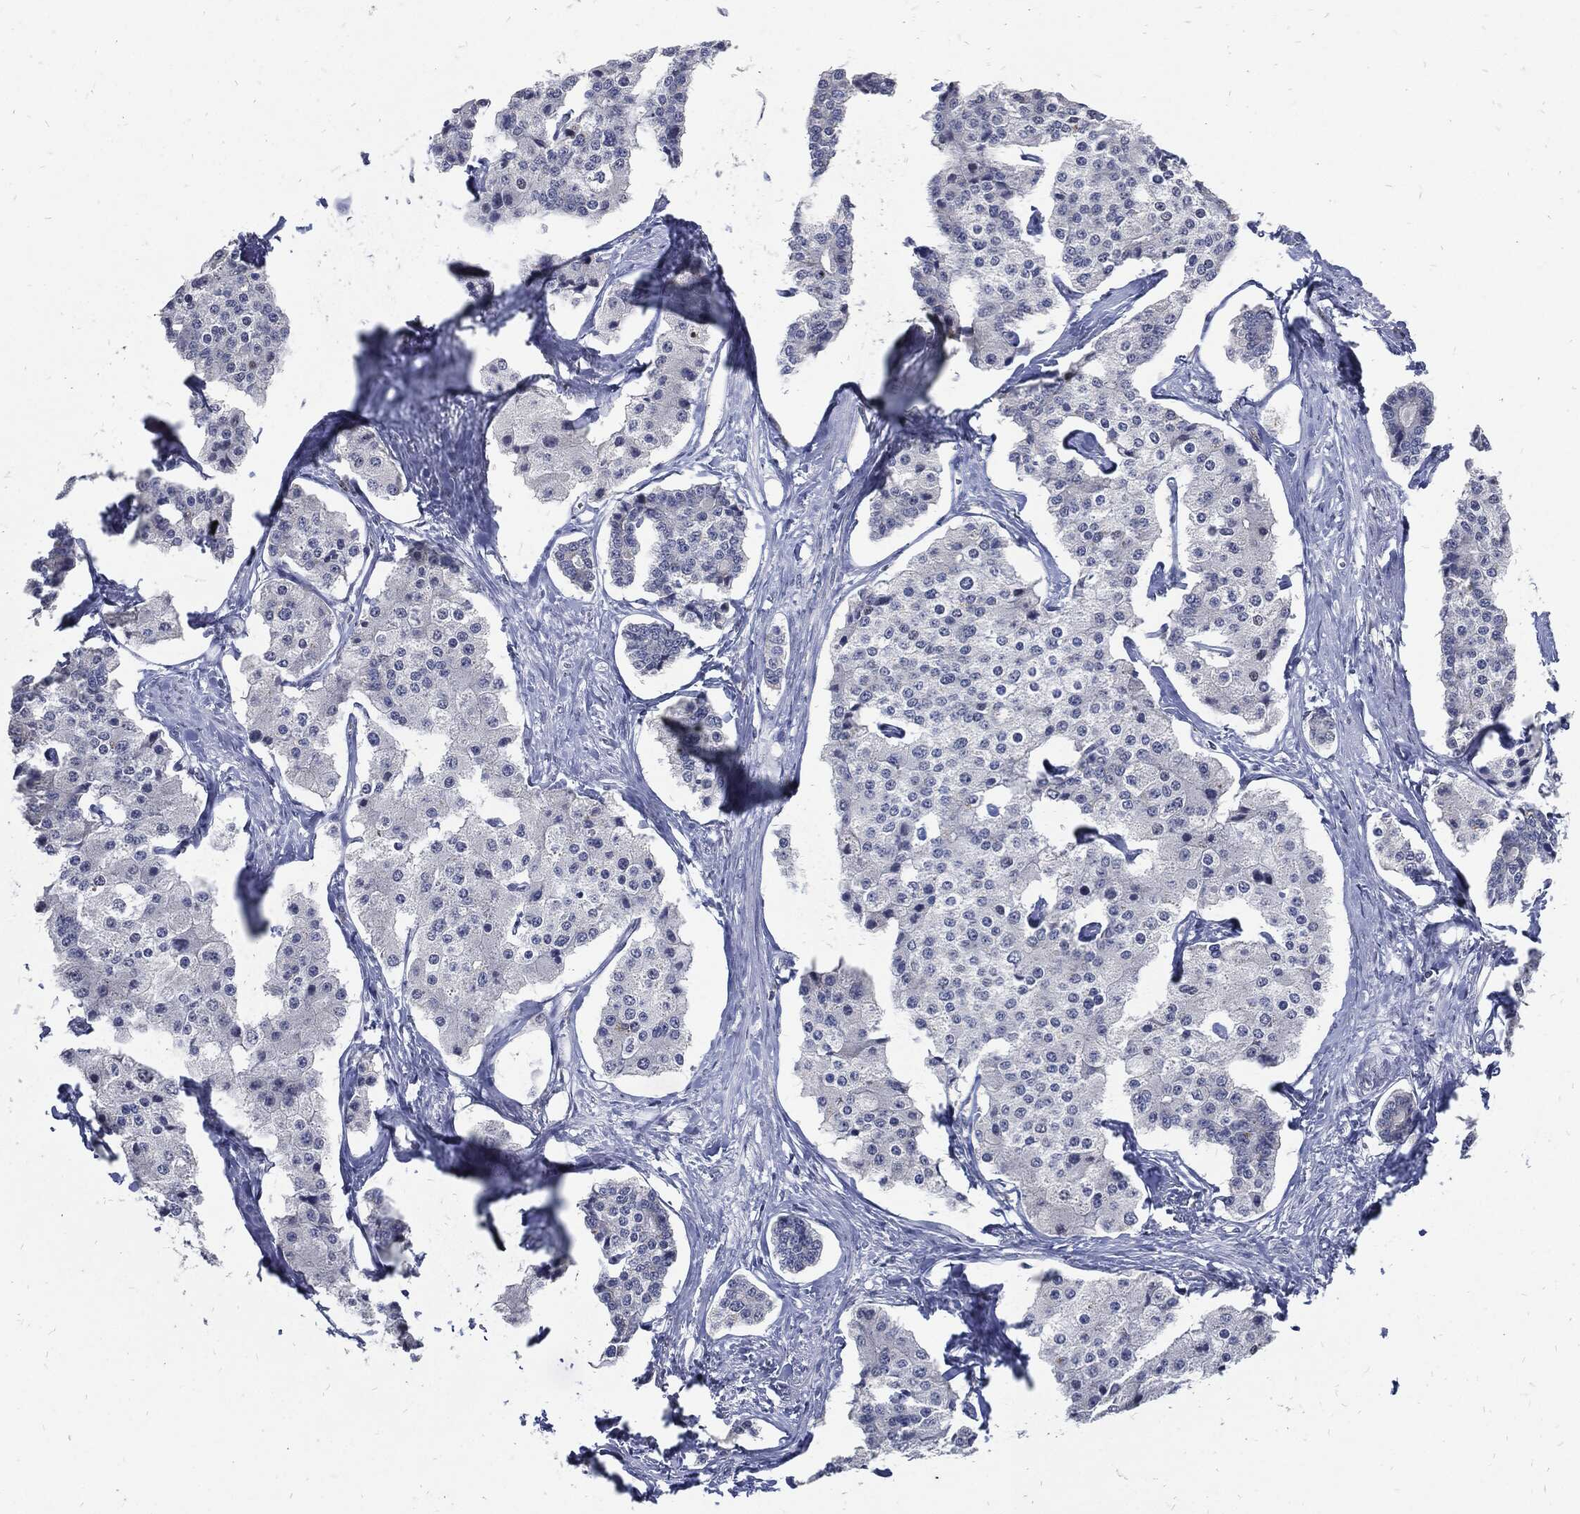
{"staining": {"intensity": "negative", "quantity": "none", "location": "none"}, "tissue": "carcinoid", "cell_type": "Tumor cells", "image_type": "cancer", "snomed": [{"axis": "morphology", "description": "Carcinoid, malignant, NOS"}, {"axis": "topography", "description": "Small intestine"}], "caption": "Malignant carcinoid stained for a protein using immunohistochemistry (IHC) demonstrates no expression tumor cells.", "gene": "JUN", "patient": {"sex": "female", "age": 65}}